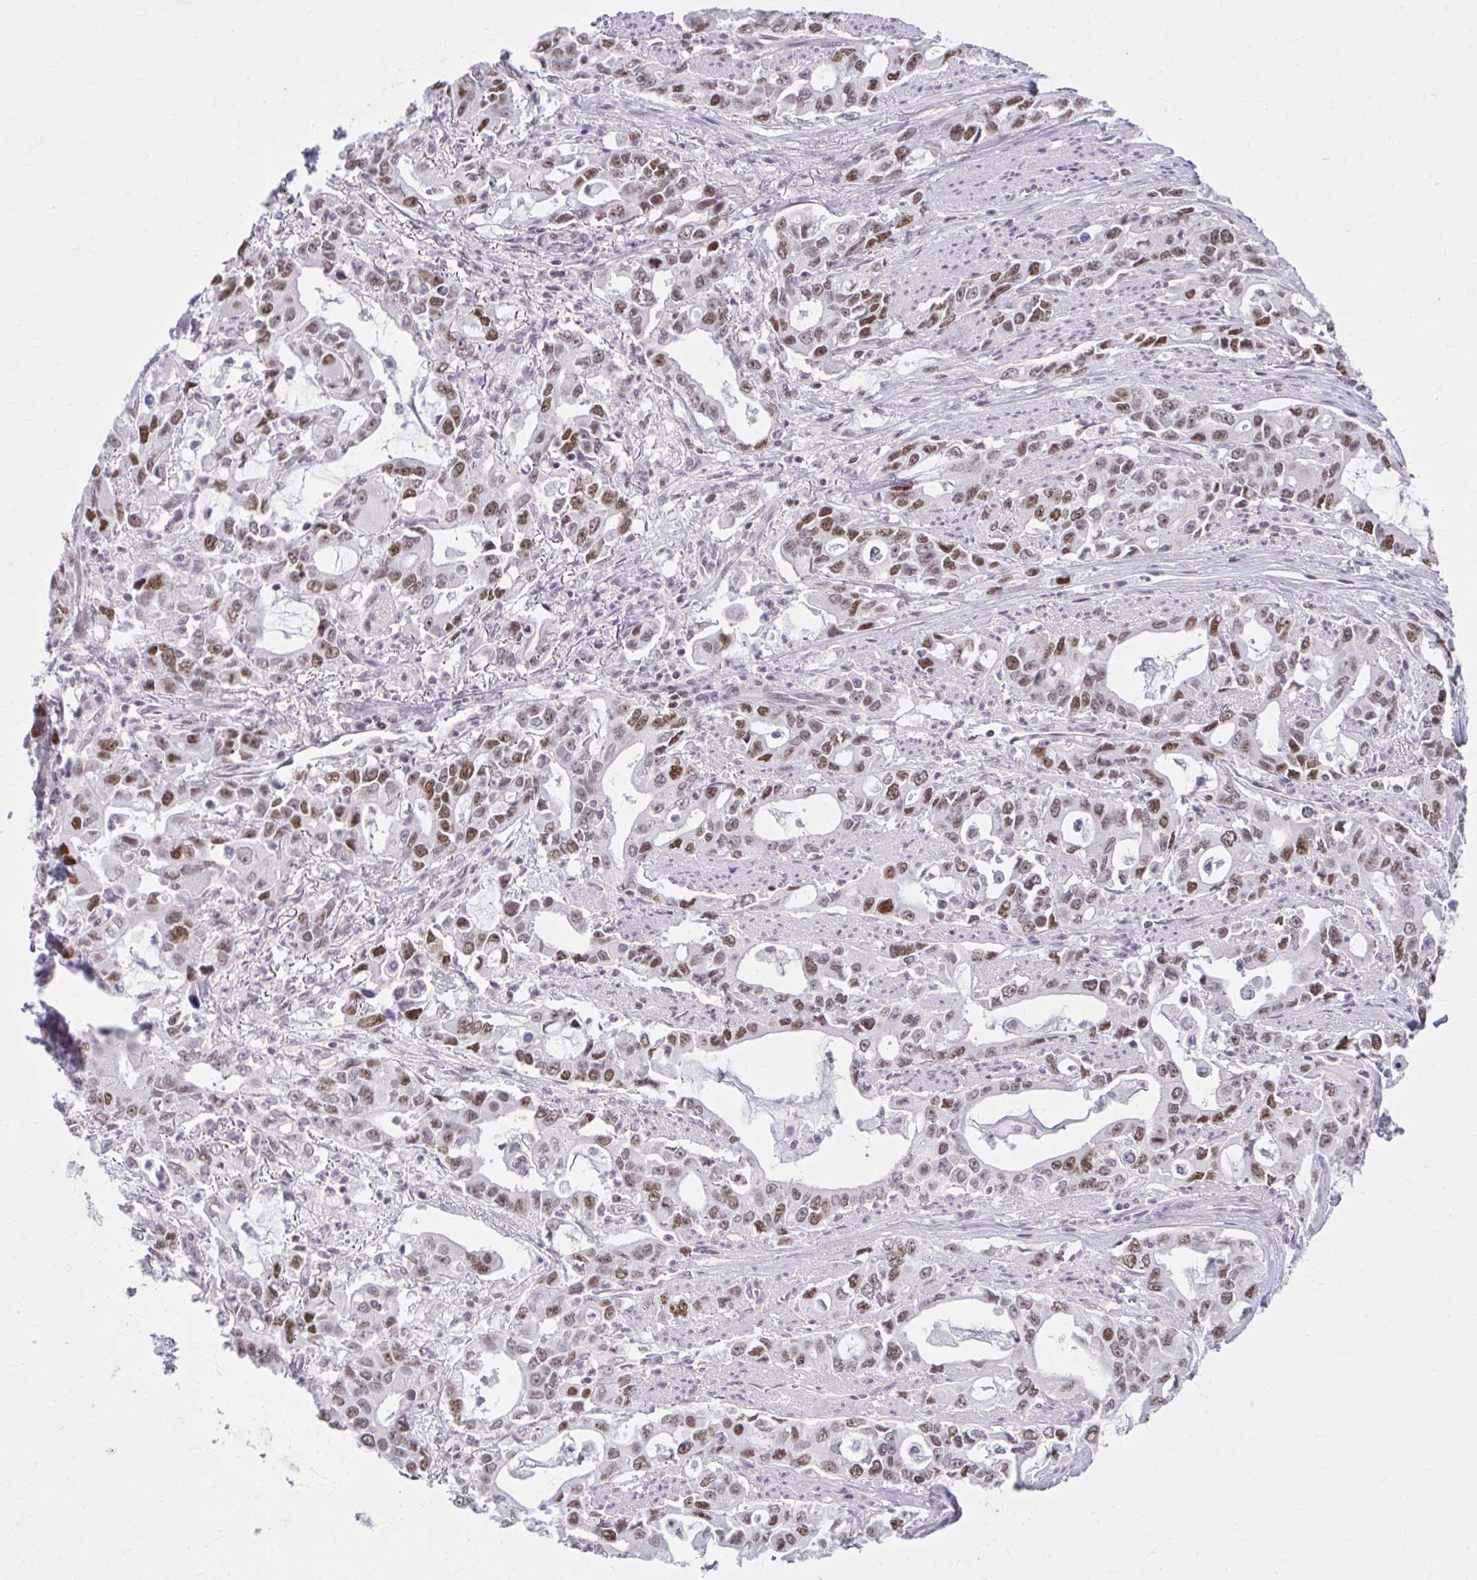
{"staining": {"intensity": "moderate", "quantity": ">75%", "location": "nuclear"}, "tissue": "stomach cancer", "cell_type": "Tumor cells", "image_type": "cancer", "snomed": [{"axis": "morphology", "description": "Adenocarcinoma, NOS"}, {"axis": "topography", "description": "Stomach, upper"}], "caption": "A histopathology image of human stomach cancer stained for a protein reveals moderate nuclear brown staining in tumor cells. (DAB IHC, brown staining for protein, blue staining for nuclei).", "gene": "PABIR1", "patient": {"sex": "male", "age": 85}}